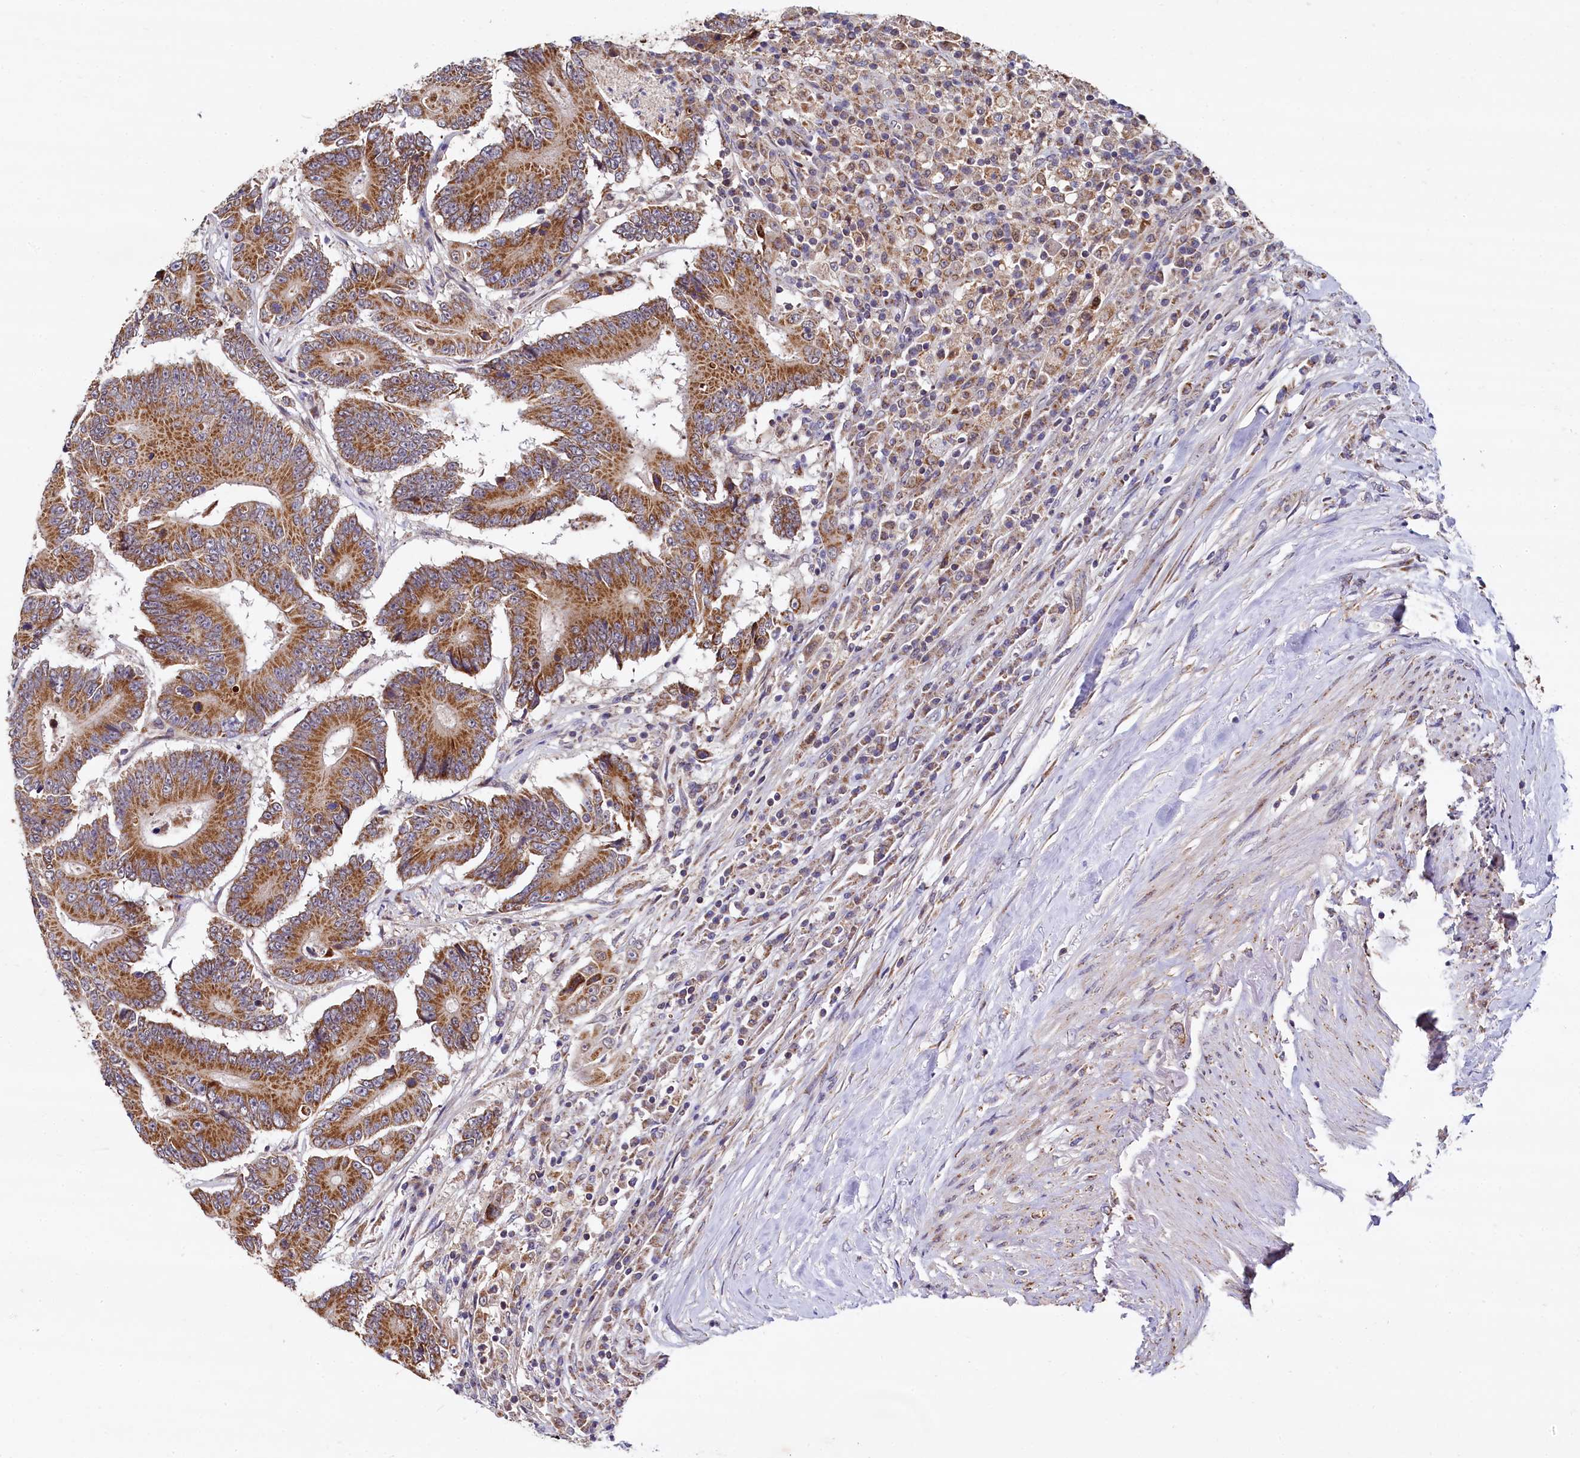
{"staining": {"intensity": "strong", "quantity": ">75%", "location": "cytoplasmic/membranous"}, "tissue": "colorectal cancer", "cell_type": "Tumor cells", "image_type": "cancer", "snomed": [{"axis": "morphology", "description": "Adenocarcinoma, NOS"}, {"axis": "topography", "description": "Colon"}], "caption": "This image demonstrates IHC staining of colorectal cancer (adenocarcinoma), with high strong cytoplasmic/membranous staining in approximately >75% of tumor cells.", "gene": "SPRYD3", "patient": {"sex": "male", "age": 83}}